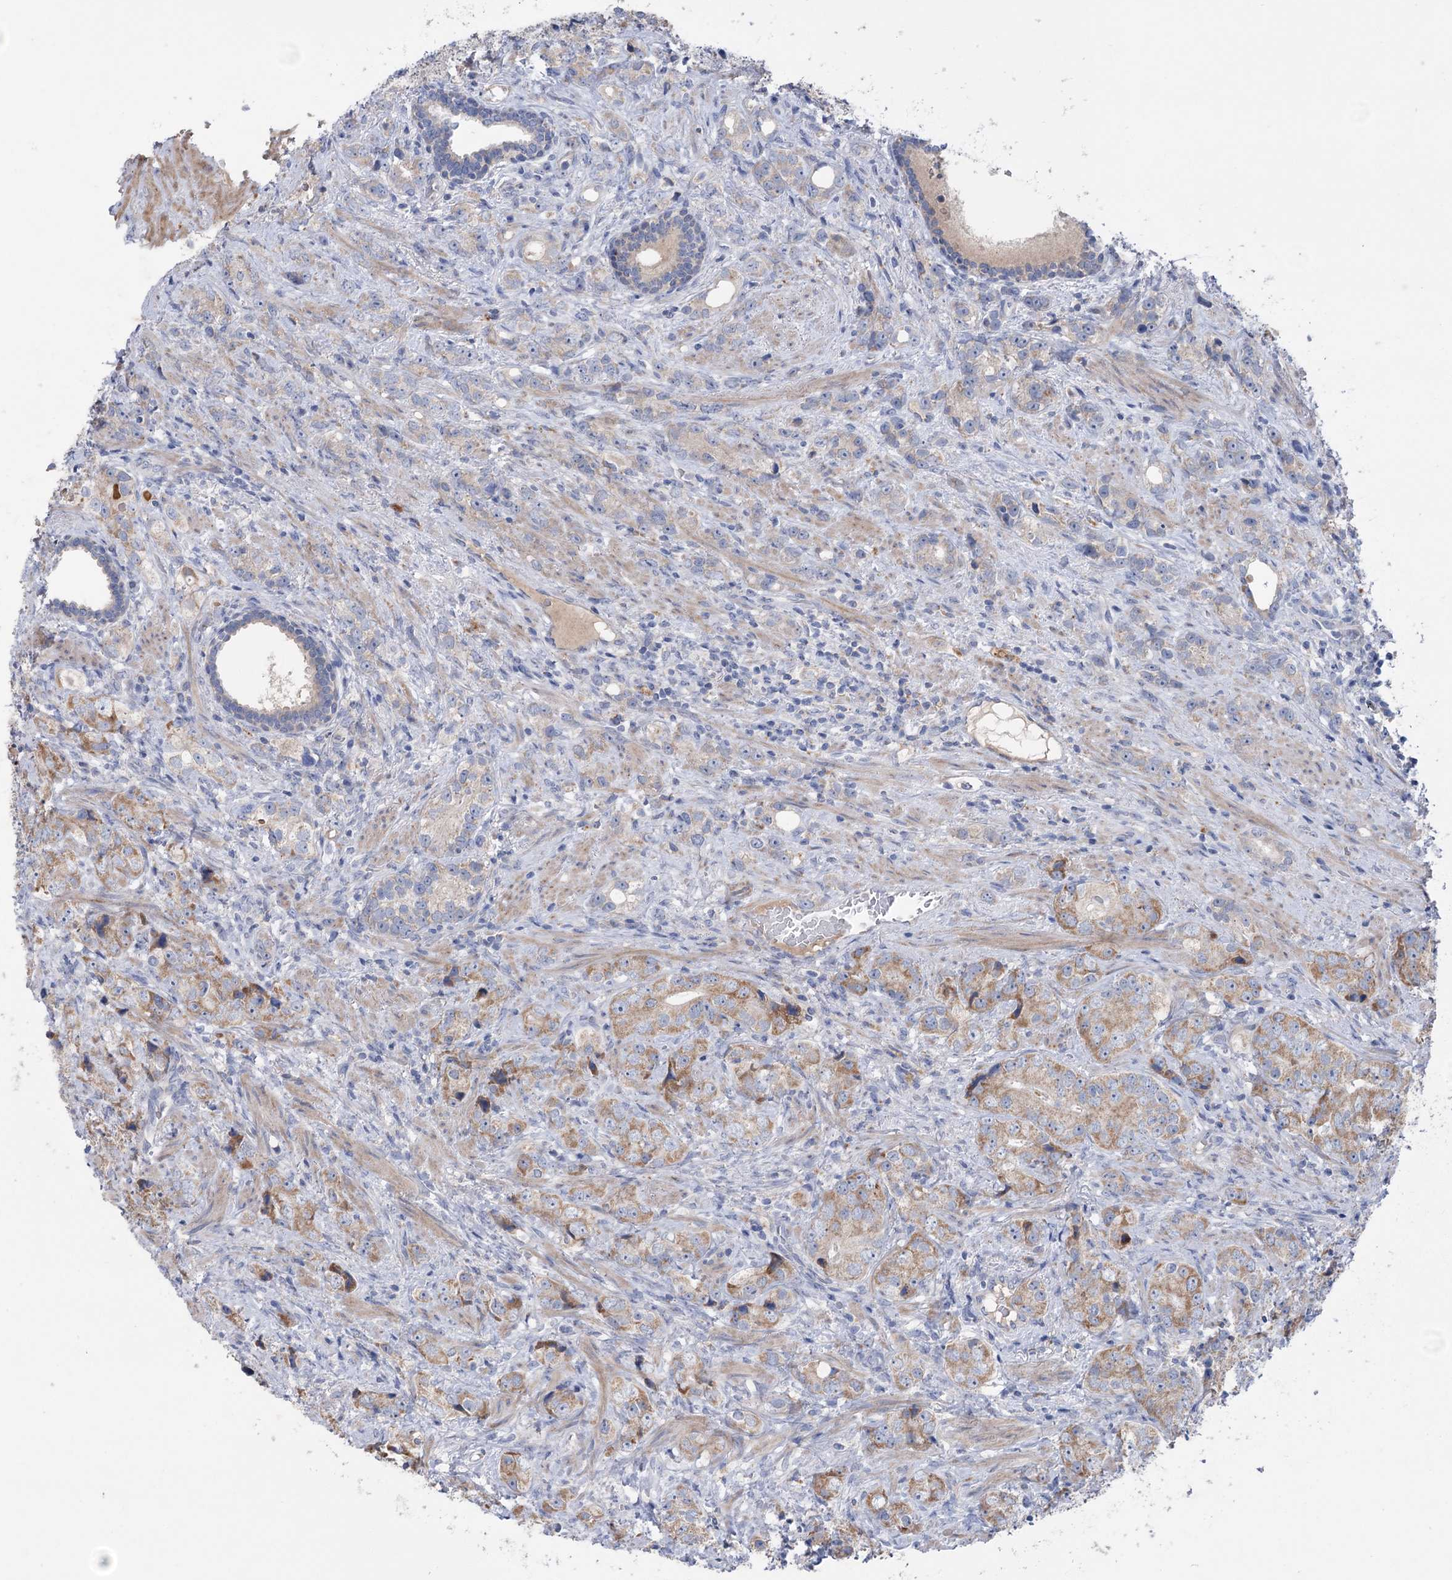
{"staining": {"intensity": "moderate", "quantity": ">75%", "location": "cytoplasmic/membranous"}, "tissue": "prostate cancer", "cell_type": "Tumor cells", "image_type": "cancer", "snomed": [{"axis": "morphology", "description": "Adenocarcinoma, High grade"}, {"axis": "topography", "description": "Prostate"}], "caption": "Prostate cancer stained with DAB IHC reveals medium levels of moderate cytoplasmic/membranous expression in about >75% of tumor cells.", "gene": "MTCH2", "patient": {"sex": "male", "age": 63}}